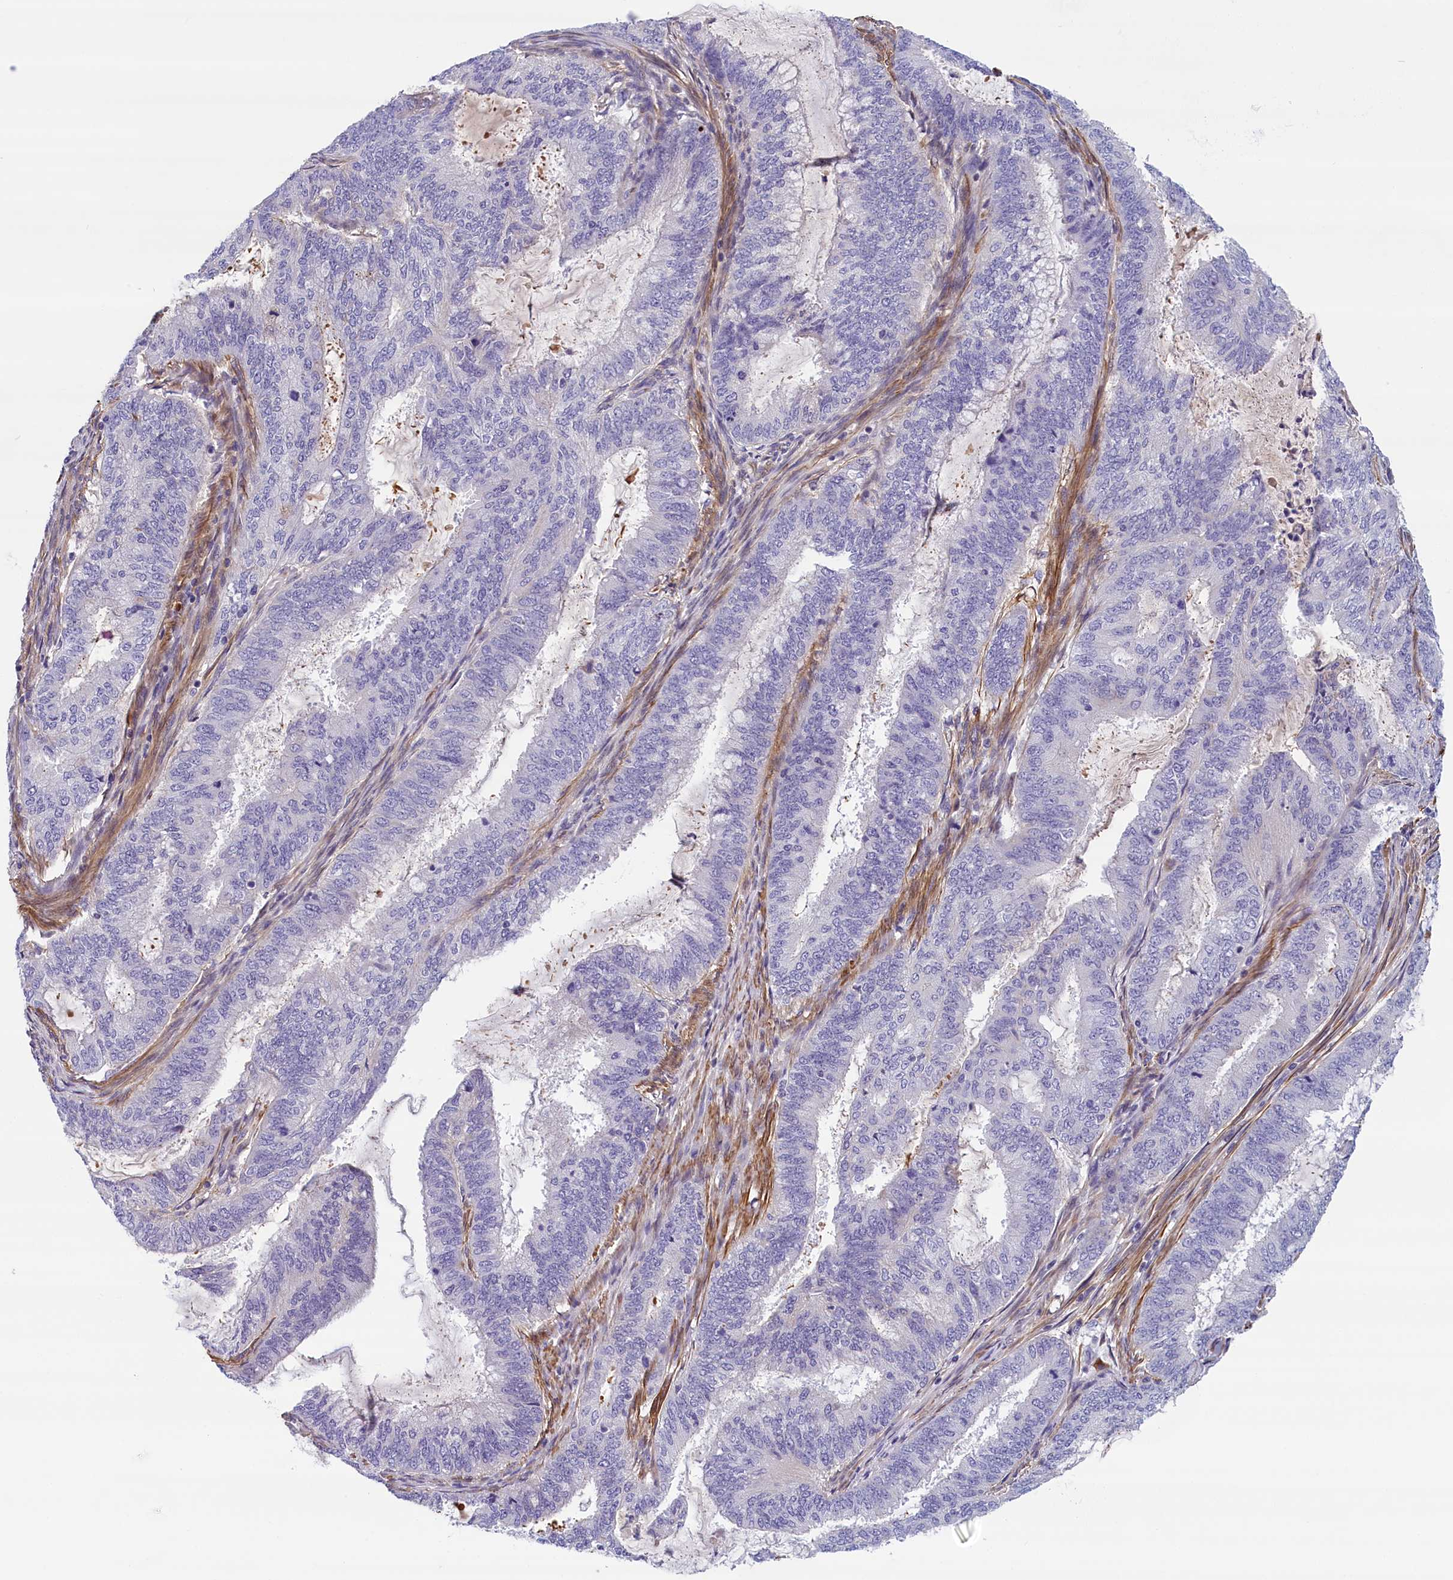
{"staining": {"intensity": "negative", "quantity": "none", "location": "none"}, "tissue": "endometrial cancer", "cell_type": "Tumor cells", "image_type": "cancer", "snomed": [{"axis": "morphology", "description": "Adenocarcinoma, NOS"}, {"axis": "topography", "description": "Endometrium"}], "caption": "IHC histopathology image of neoplastic tissue: human endometrial cancer stained with DAB (3,3'-diaminobenzidine) displays no significant protein staining in tumor cells.", "gene": "BCL2L13", "patient": {"sex": "female", "age": 51}}